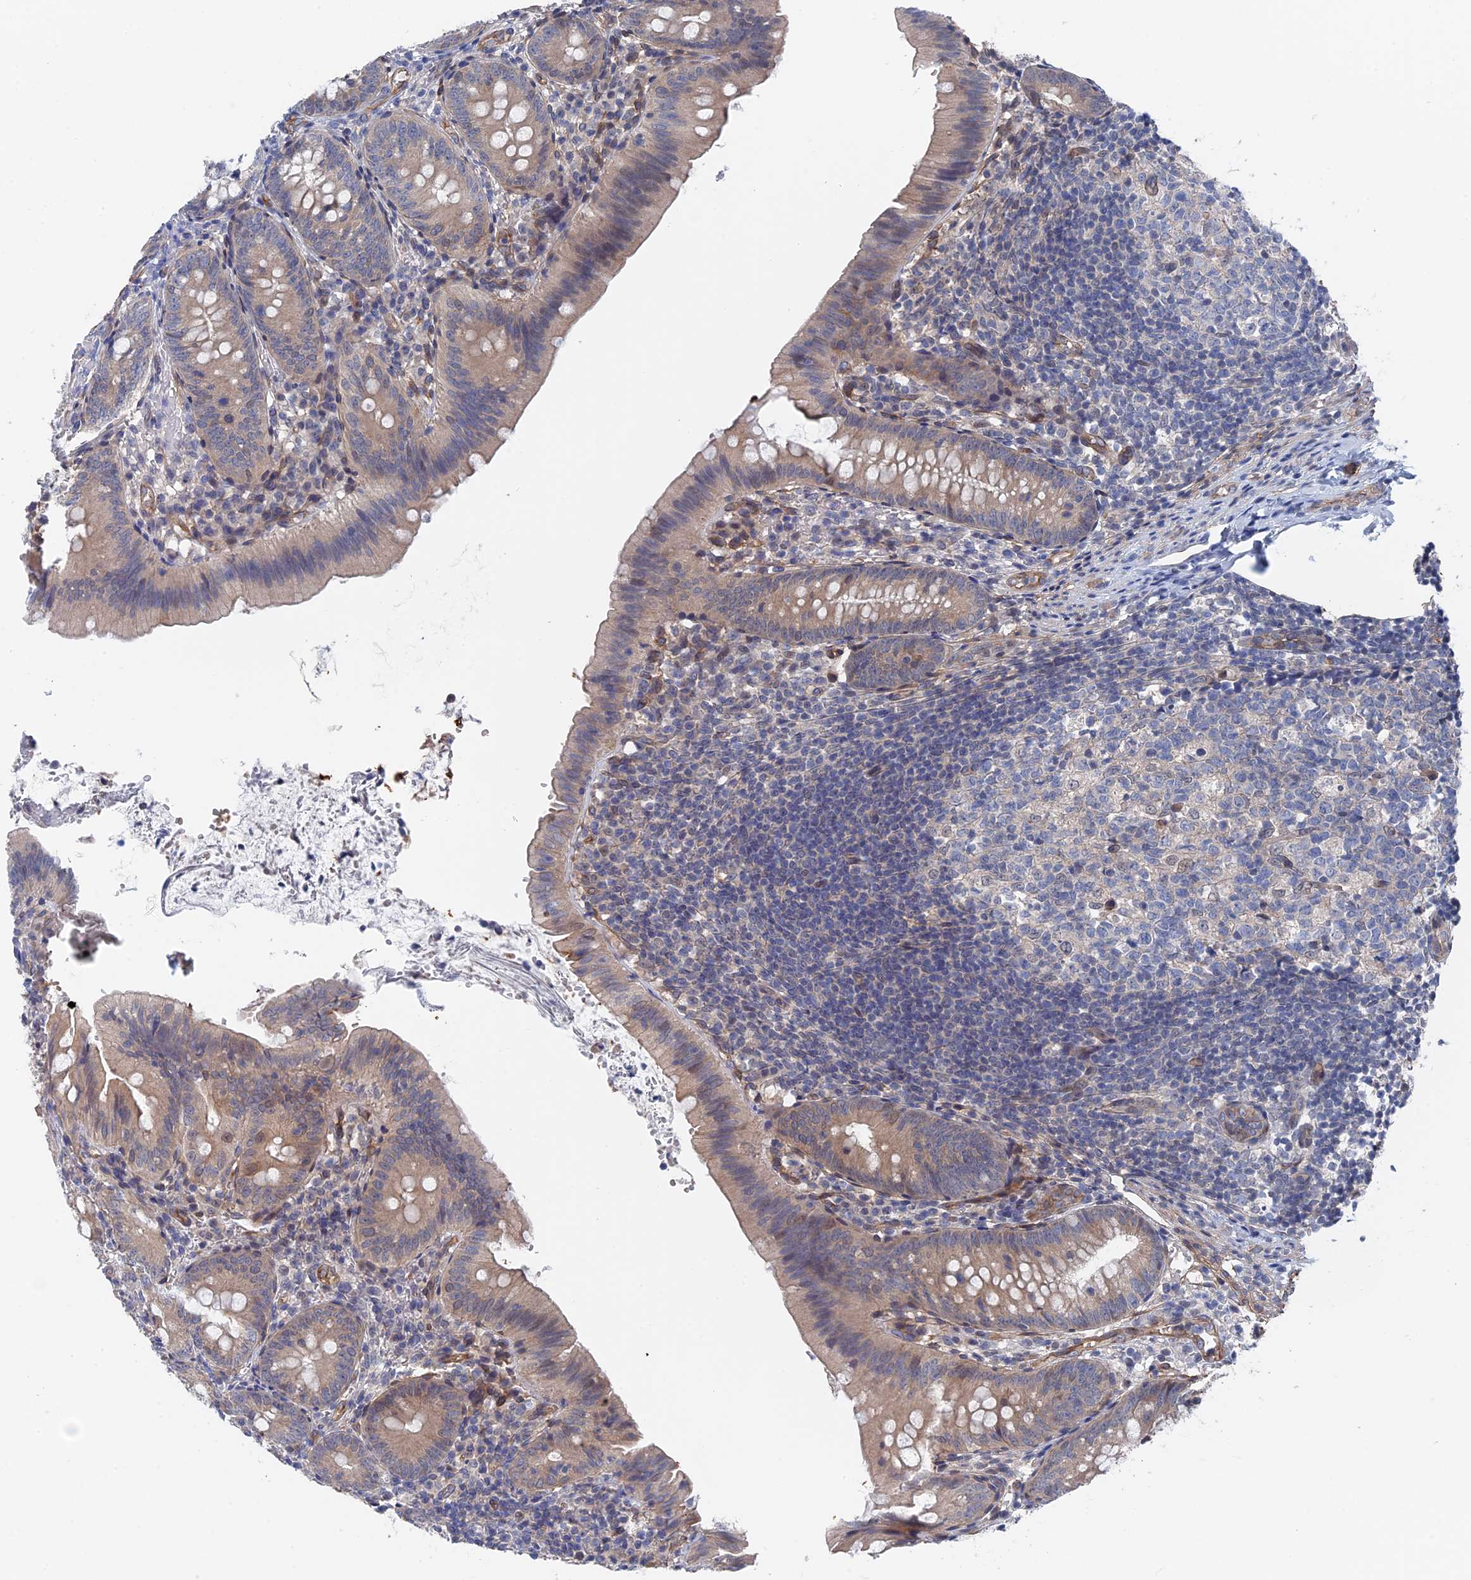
{"staining": {"intensity": "weak", "quantity": "25%-75%", "location": "cytoplasmic/membranous"}, "tissue": "appendix", "cell_type": "Glandular cells", "image_type": "normal", "snomed": [{"axis": "morphology", "description": "Normal tissue, NOS"}, {"axis": "topography", "description": "Appendix"}], "caption": "An immunohistochemistry (IHC) micrograph of benign tissue is shown. Protein staining in brown highlights weak cytoplasmic/membranous positivity in appendix within glandular cells.", "gene": "MTHFSD", "patient": {"sex": "male", "age": 1}}